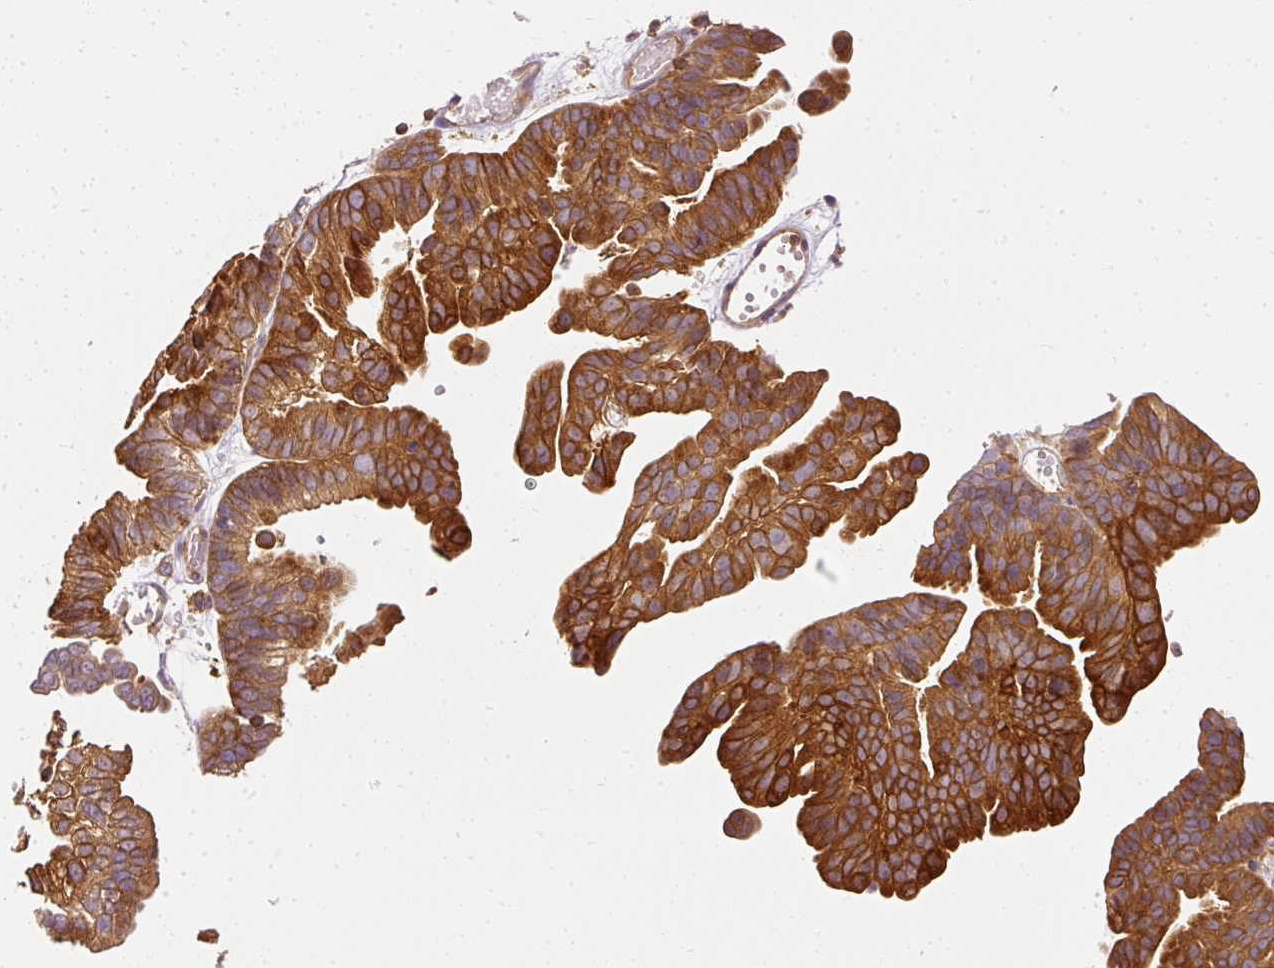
{"staining": {"intensity": "strong", "quantity": ">75%", "location": "cytoplasmic/membranous"}, "tissue": "ovarian cancer", "cell_type": "Tumor cells", "image_type": "cancer", "snomed": [{"axis": "morphology", "description": "Cystadenocarcinoma, serous, NOS"}, {"axis": "topography", "description": "Ovary"}], "caption": "This is an image of immunohistochemistry (IHC) staining of ovarian cancer (serous cystadenocarcinoma), which shows strong expression in the cytoplasmic/membranous of tumor cells.", "gene": "ARMH3", "patient": {"sex": "female", "age": 56}}